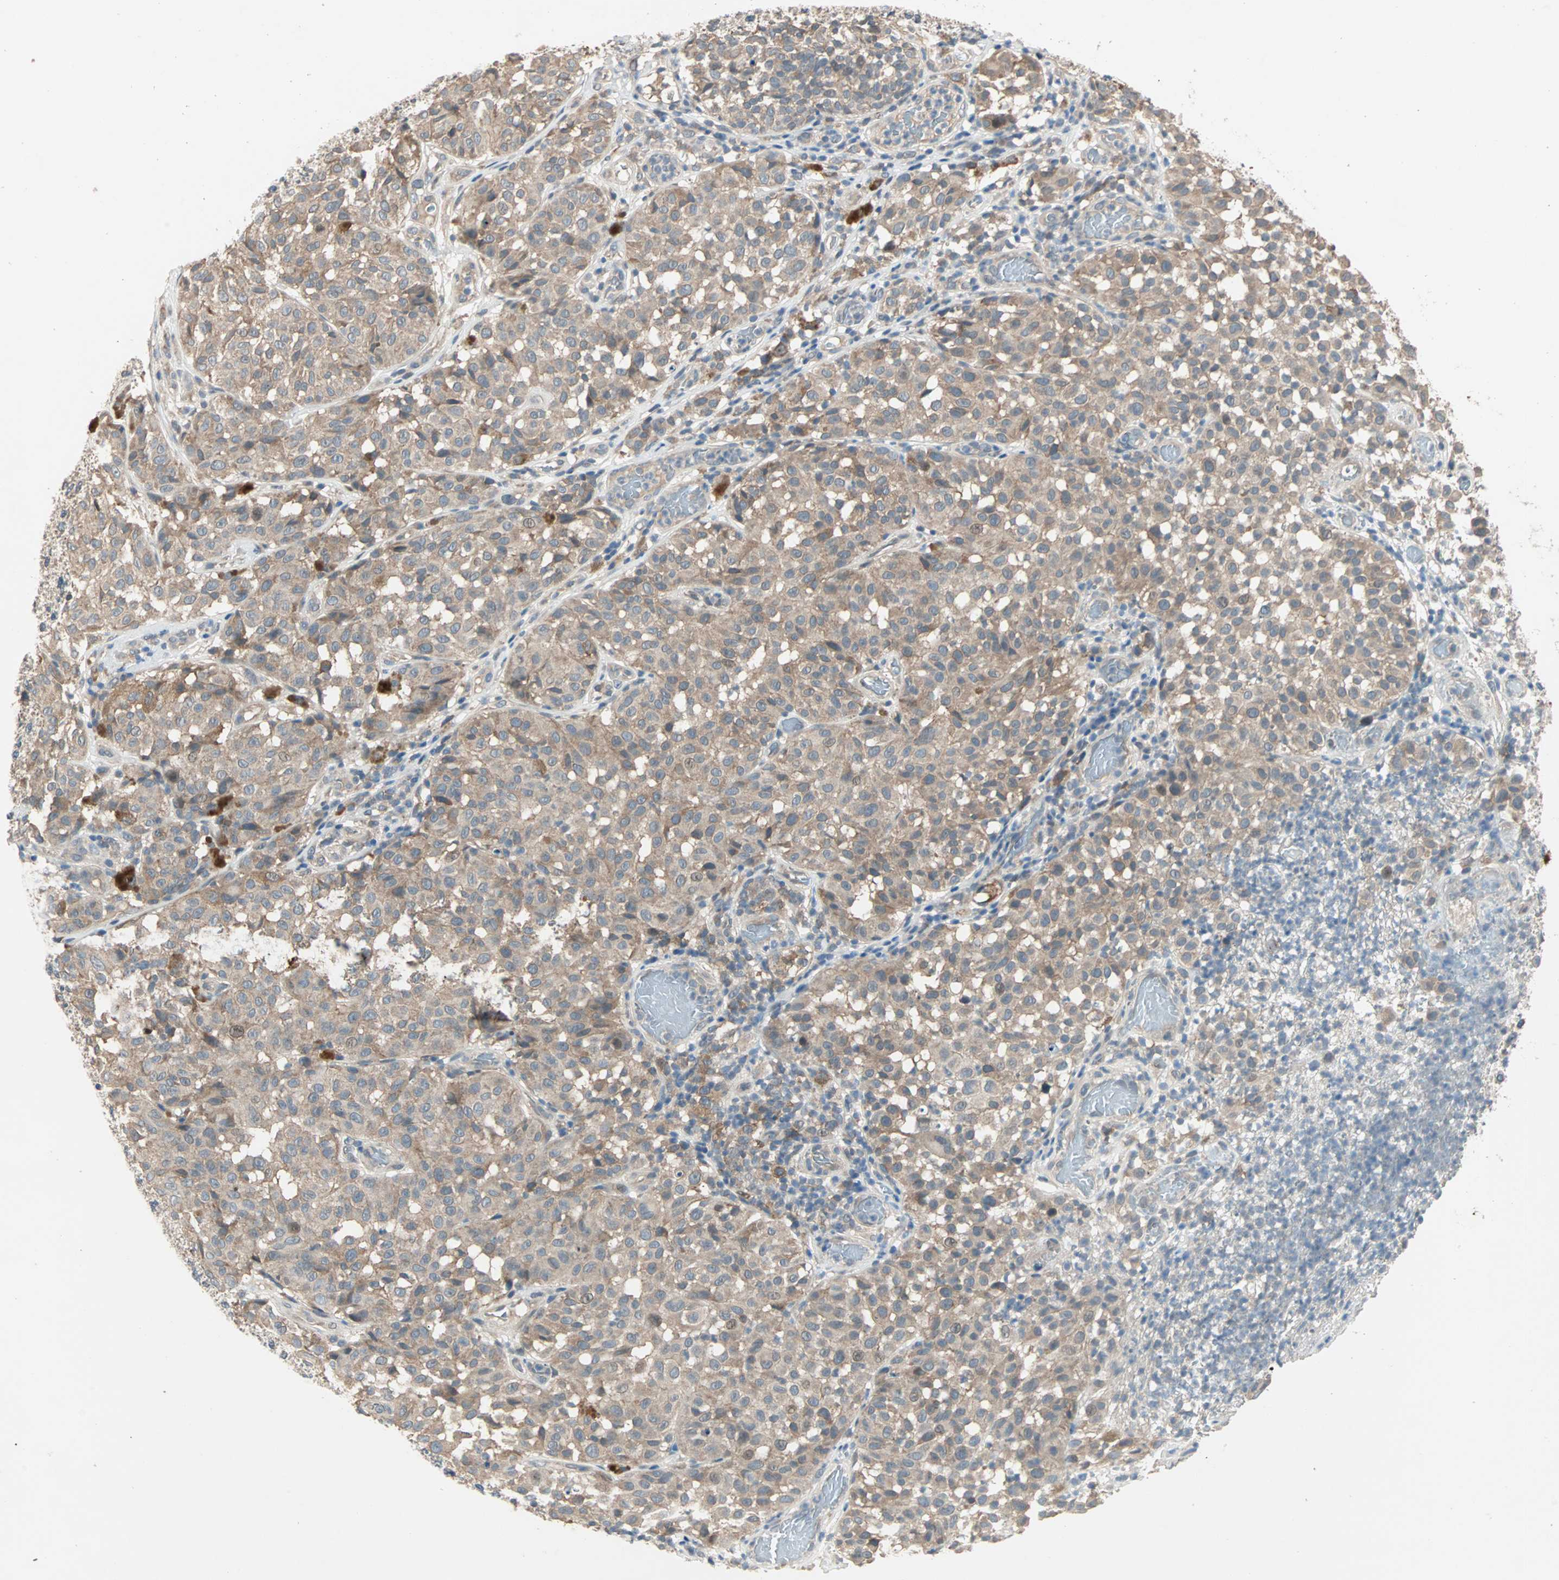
{"staining": {"intensity": "moderate", "quantity": ">75%", "location": "cytoplasmic/membranous"}, "tissue": "melanoma", "cell_type": "Tumor cells", "image_type": "cancer", "snomed": [{"axis": "morphology", "description": "Malignant melanoma, NOS"}, {"axis": "topography", "description": "Skin"}], "caption": "The photomicrograph shows immunohistochemical staining of malignant melanoma. There is moderate cytoplasmic/membranous staining is identified in approximately >75% of tumor cells.", "gene": "TTF2", "patient": {"sex": "female", "age": 46}}